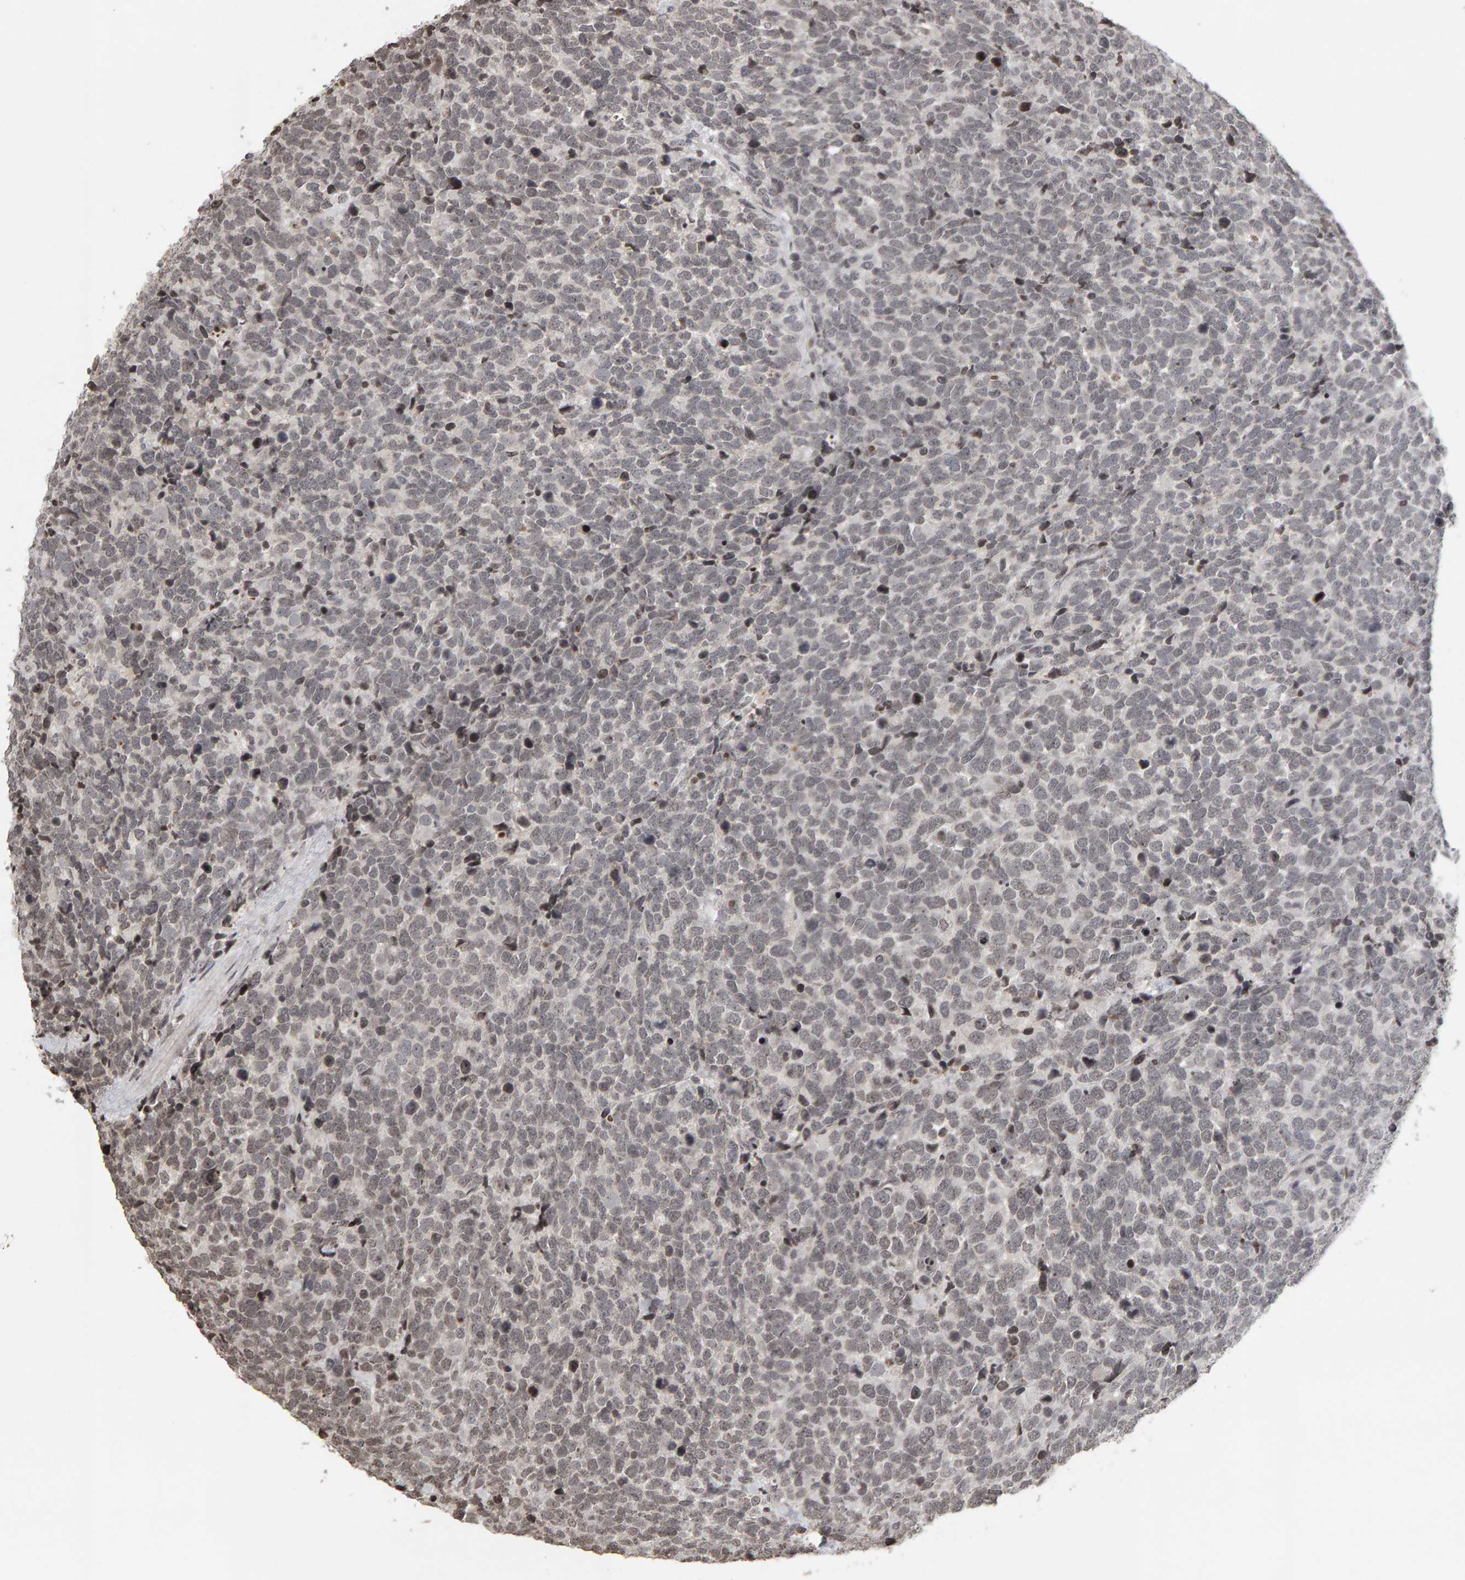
{"staining": {"intensity": "weak", "quantity": "25%-75%", "location": "nuclear"}, "tissue": "urothelial cancer", "cell_type": "Tumor cells", "image_type": "cancer", "snomed": [{"axis": "morphology", "description": "Urothelial carcinoma, High grade"}, {"axis": "topography", "description": "Urinary bladder"}], "caption": "Immunohistochemistry (IHC) photomicrograph of neoplastic tissue: human urothelial carcinoma (high-grade) stained using IHC demonstrates low levels of weak protein expression localized specifically in the nuclear of tumor cells, appearing as a nuclear brown color.", "gene": "TRAM1", "patient": {"sex": "female", "age": 82}}